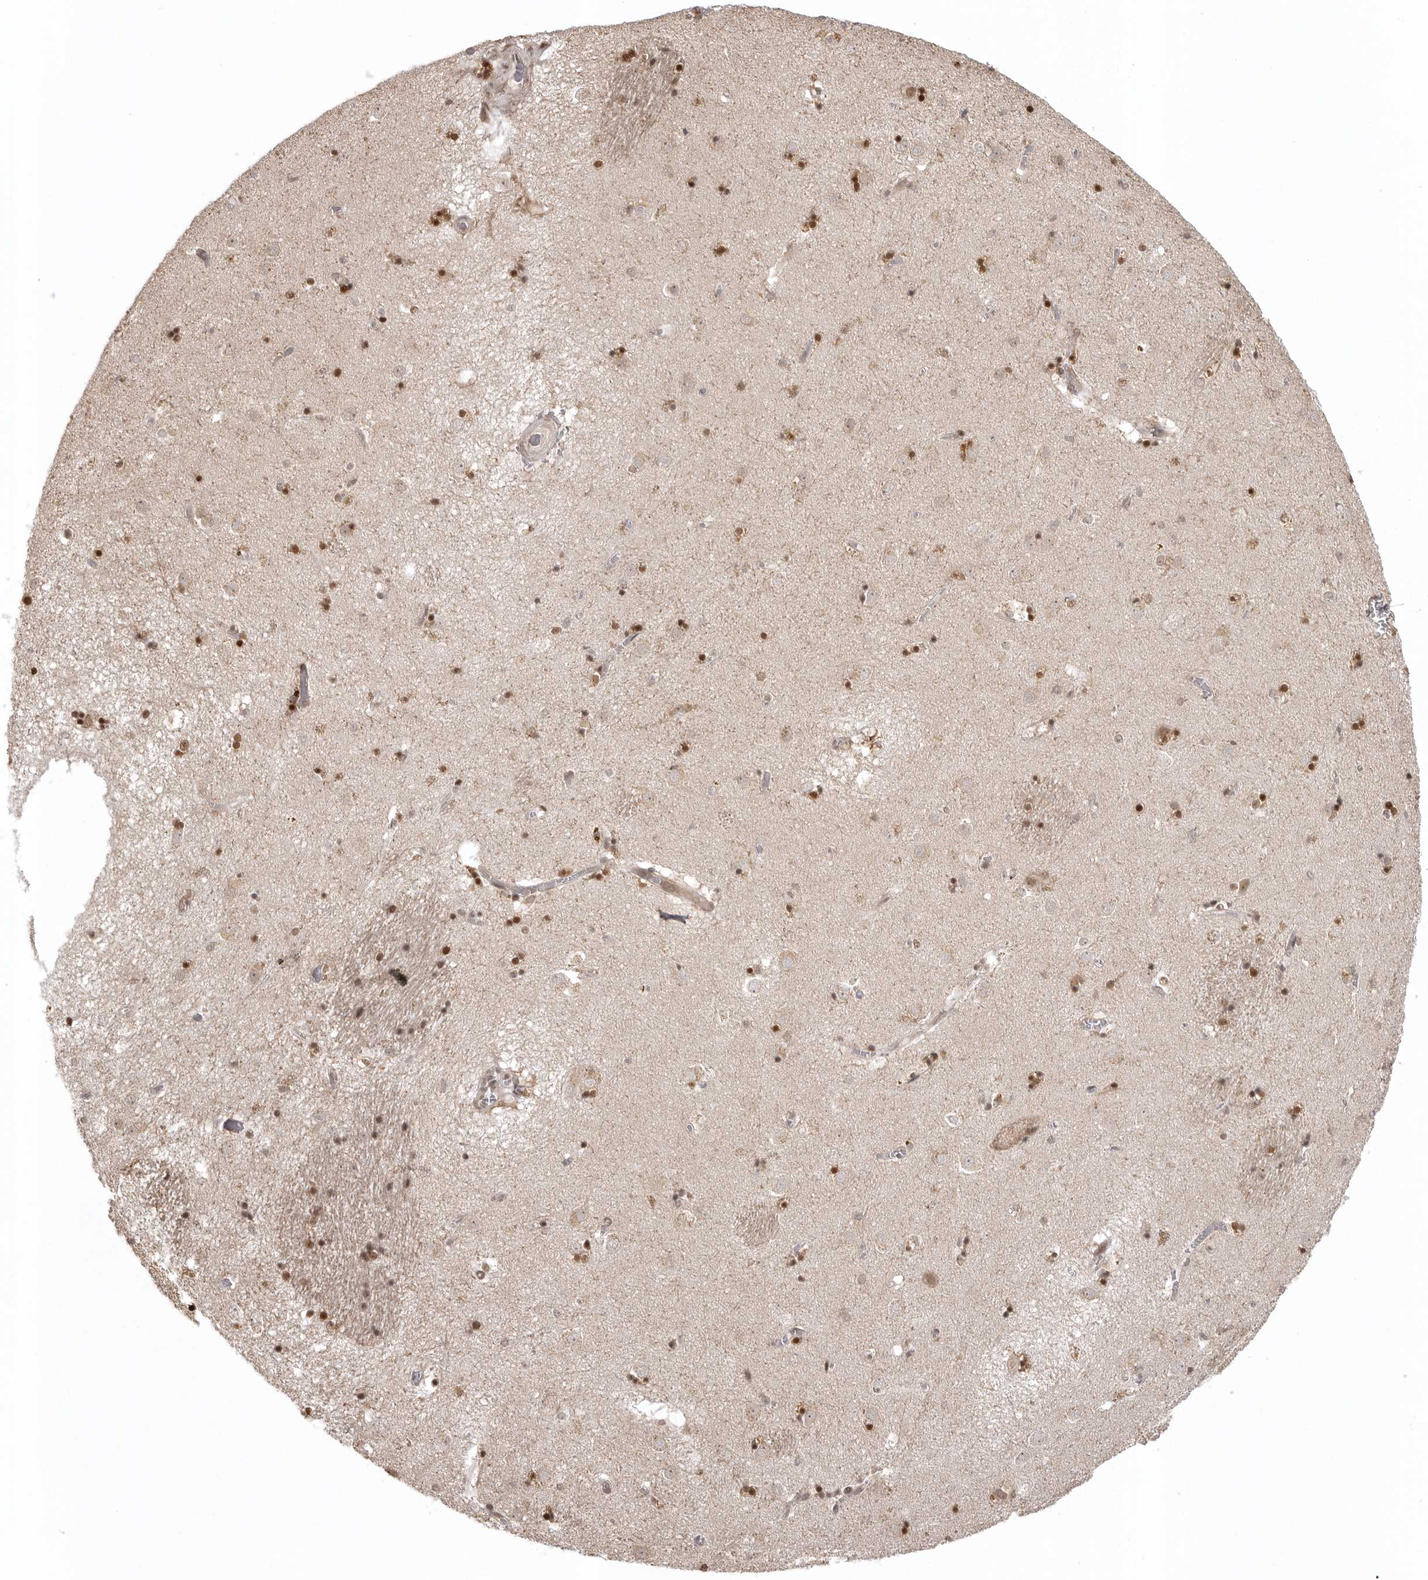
{"staining": {"intensity": "moderate", "quantity": ">75%", "location": "nuclear"}, "tissue": "caudate", "cell_type": "Glial cells", "image_type": "normal", "snomed": [{"axis": "morphology", "description": "Normal tissue, NOS"}, {"axis": "topography", "description": "Lateral ventricle wall"}], "caption": "The image reveals immunohistochemical staining of unremarkable caudate. There is moderate nuclear positivity is present in approximately >75% of glial cells.", "gene": "ISG20L2", "patient": {"sex": "male", "age": 70}}